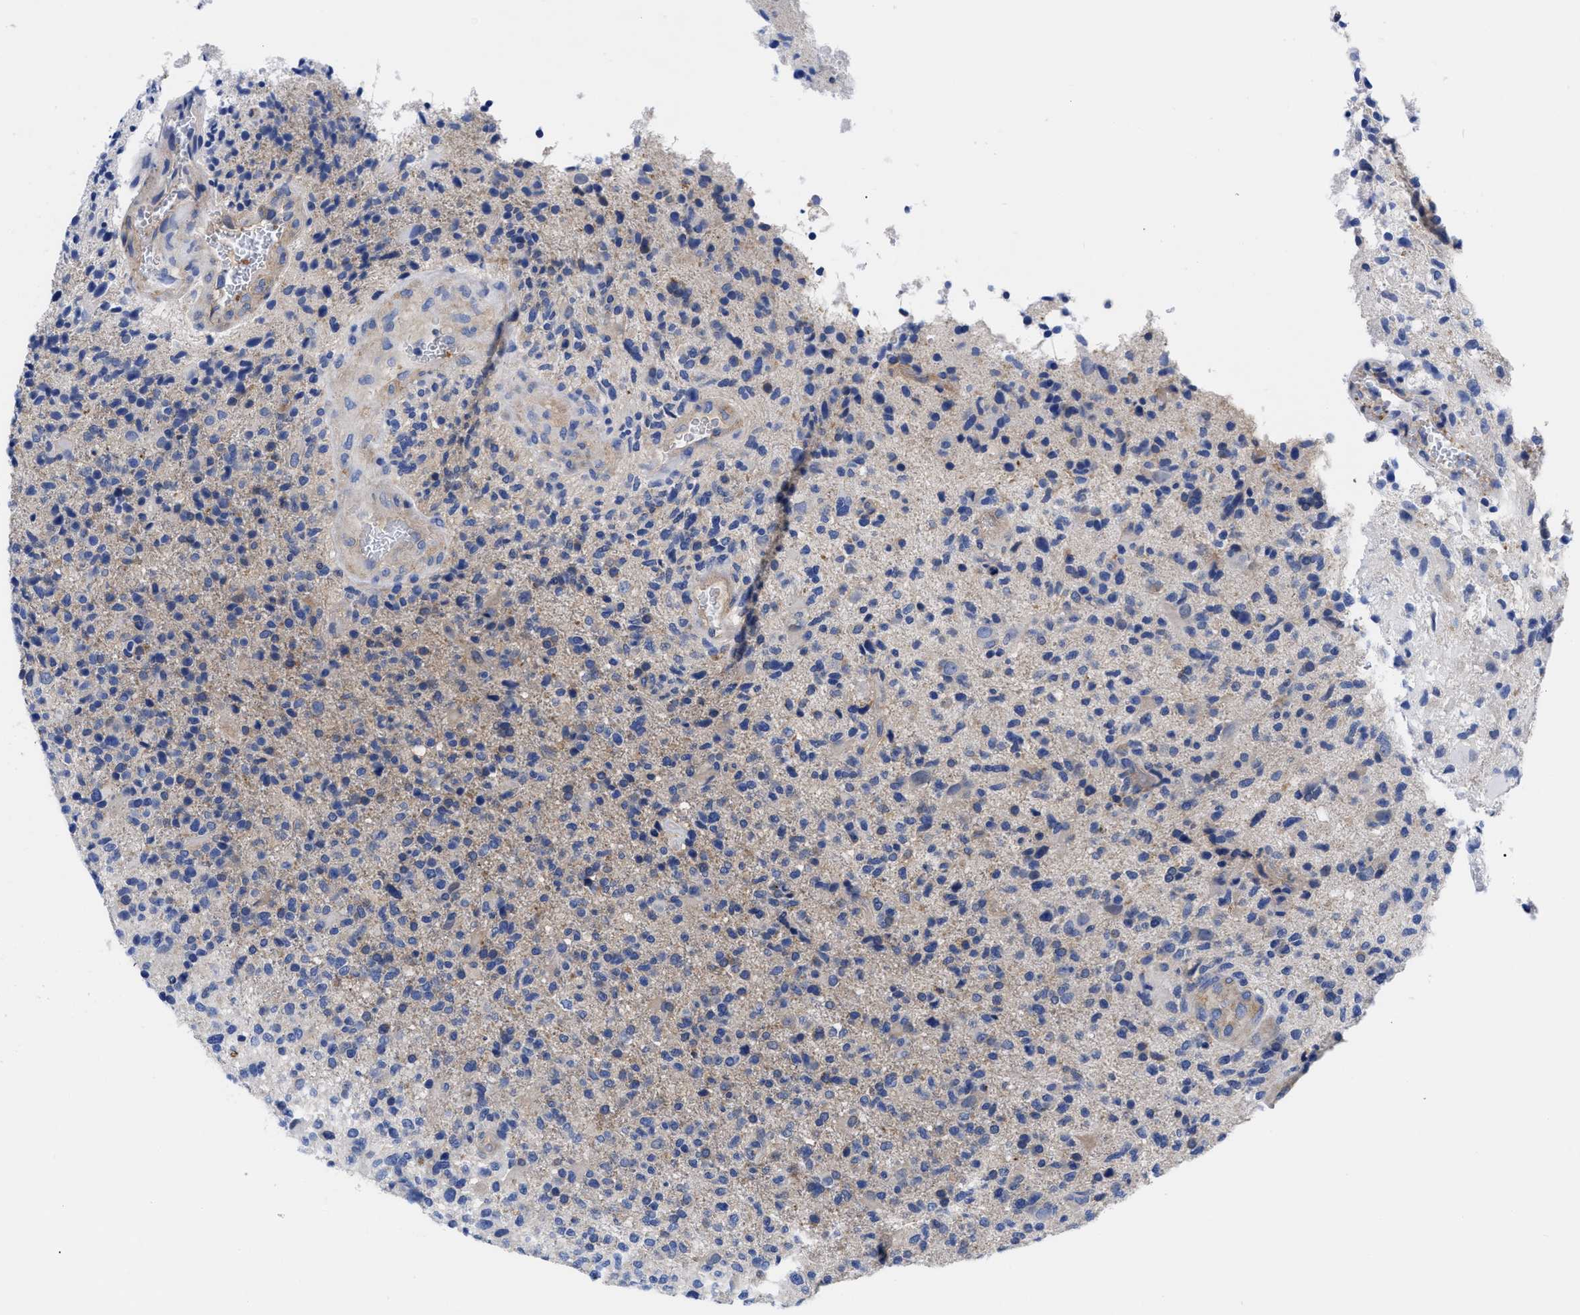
{"staining": {"intensity": "weak", "quantity": "<25%", "location": "cytoplasmic/membranous"}, "tissue": "glioma", "cell_type": "Tumor cells", "image_type": "cancer", "snomed": [{"axis": "morphology", "description": "Glioma, malignant, High grade"}, {"axis": "topography", "description": "Brain"}], "caption": "An immunohistochemistry histopathology image of glioma is shown. There is no staining in tumor cells of glioma.", "gene": "RBKS", "patient": {"sex": "male", "age": 72}}